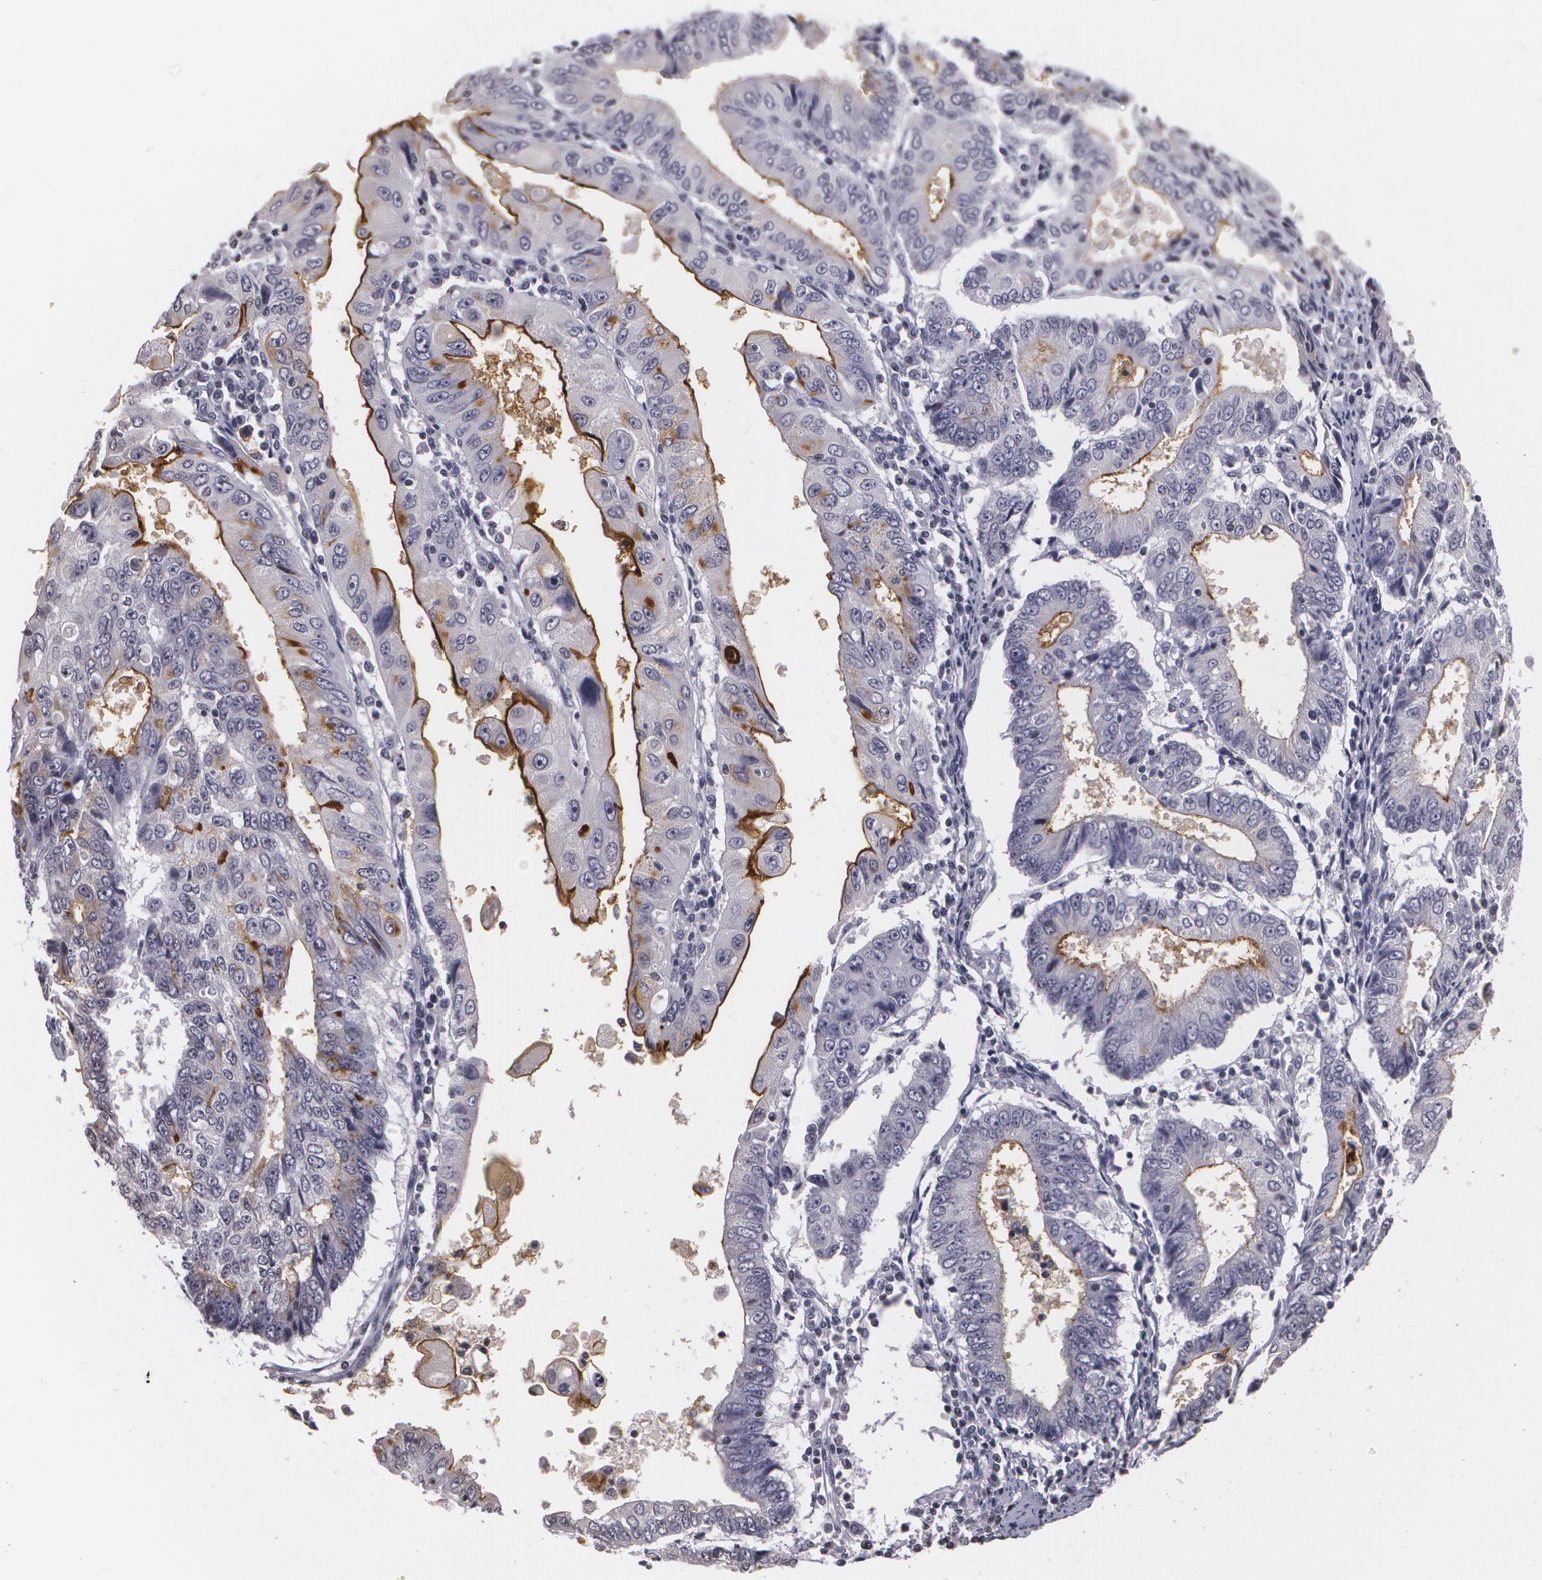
{"staining": {"intensity": "moderate", "quantity": "25%-75%", "location": "cytoplasmic/membranous"}, "tissue": "endometrial cancer", "cell_type": "Tumor cells", "image_type": "cancer", "snomed": [{"axis": "morphology", "description": "Adenocarcinoma, NOS"}, {"axis": "topography", "description": "Endometrium"}], "caption": "High-power microscopy captured an immunohistochemistry micrograph of endometrial cancer, revealing moderate cytoplasmic/membranous staining in approximately 25%-75% of tumor cells.", "gene": "MUC1", "patient": {"sex": "female", "age": 75}}